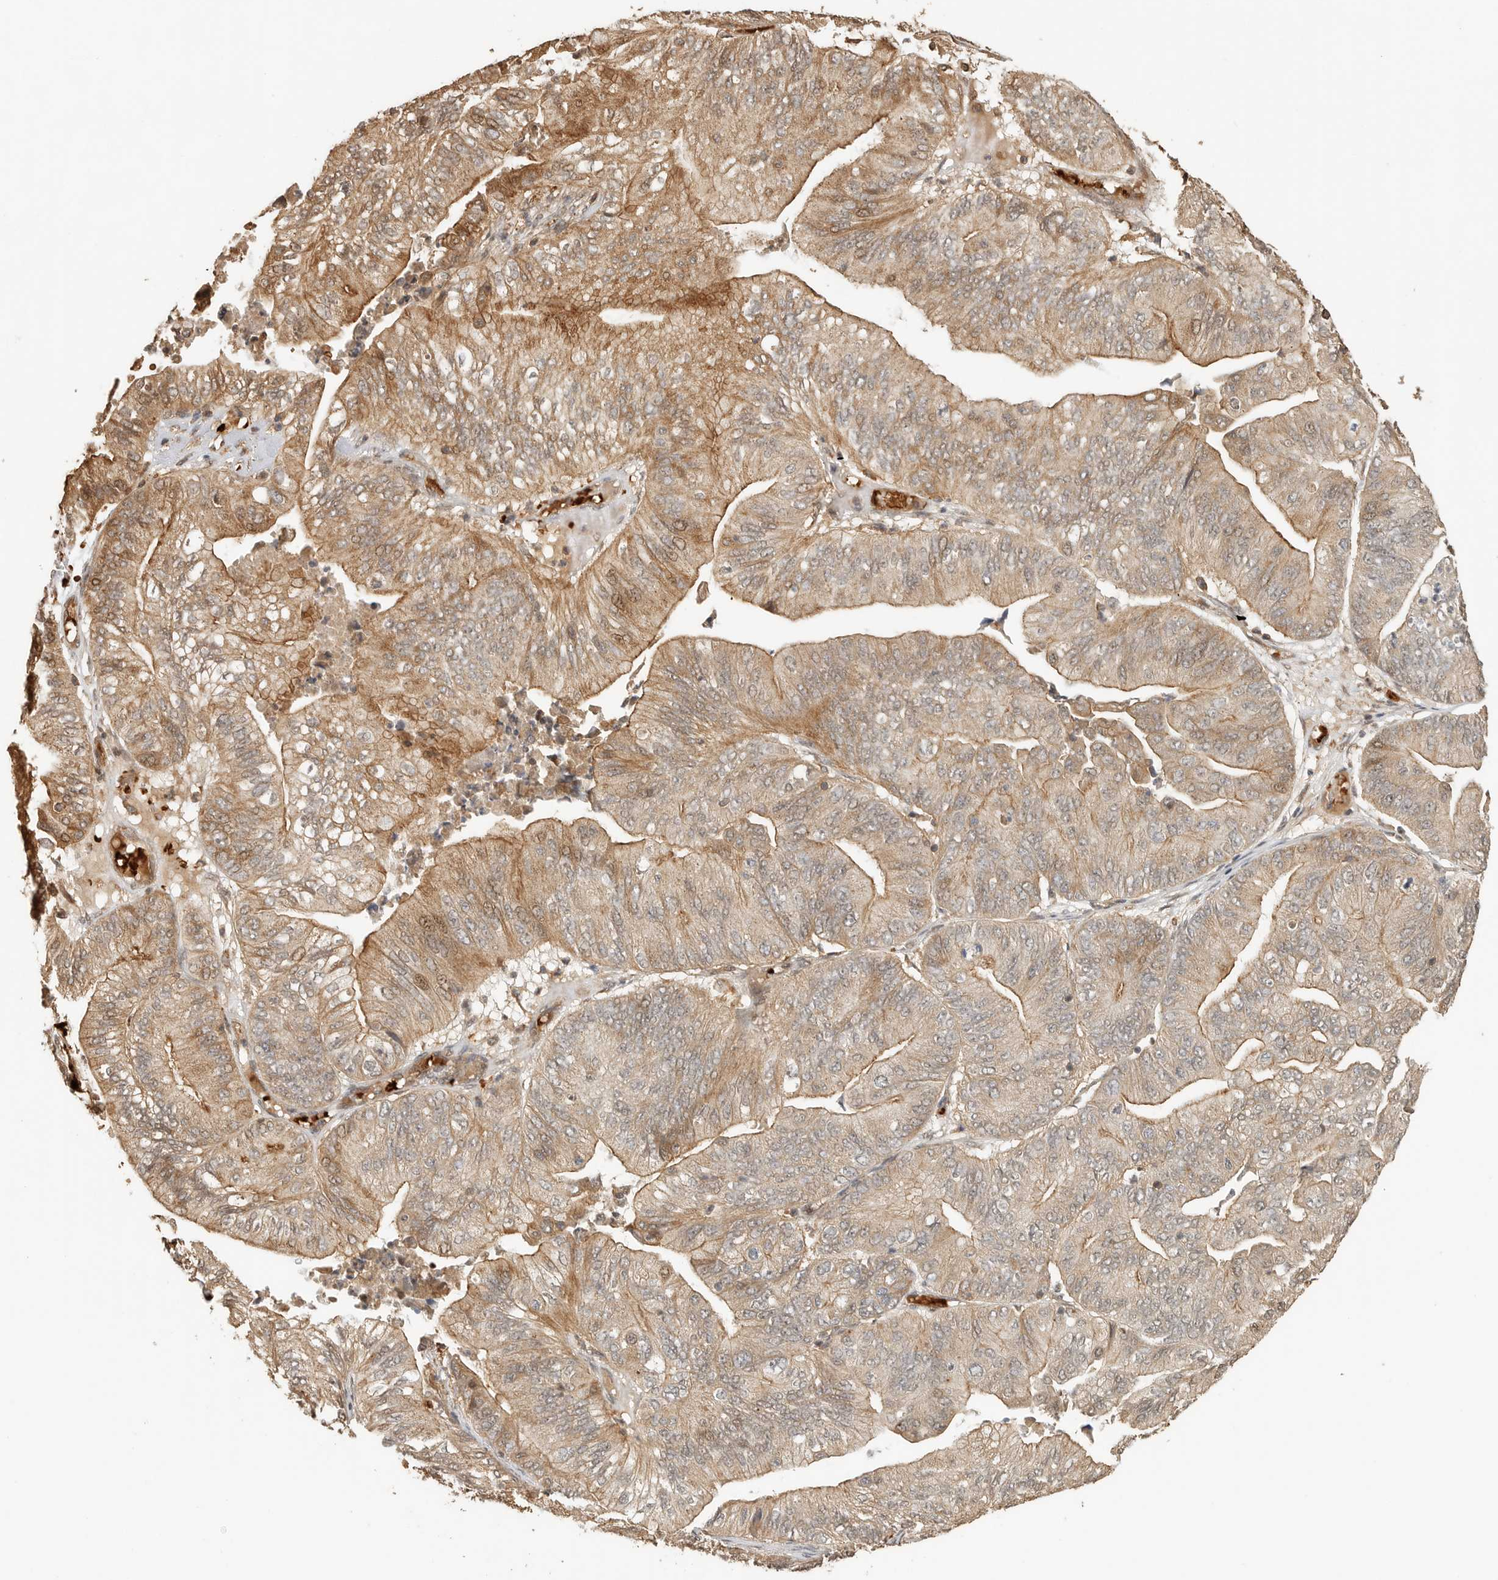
{"staining": {"intensity": "moderate", "quantity": ">75%", "location": "cytoplasmic/membranous"}, "tissue": "ovarian cancer", "cell_type": "Tumor cells", "image_type": "cancer", "snomed": [{"axis": "morphology", "description": "Cystadenocarcinoma, mucinous, NOS"}, {"axis": "topography", "description": "Ovary"}], "caption": "Moderate cytoplasmic/membranous positivity for a protein is seen in approximately >75% of tumor cells of mucinous cystadenocarcinoma (ovarian) using immunohistochemistry (IHC).", "gene": "OTUD6B", "patient": {"sex": "female", "age": 61}}